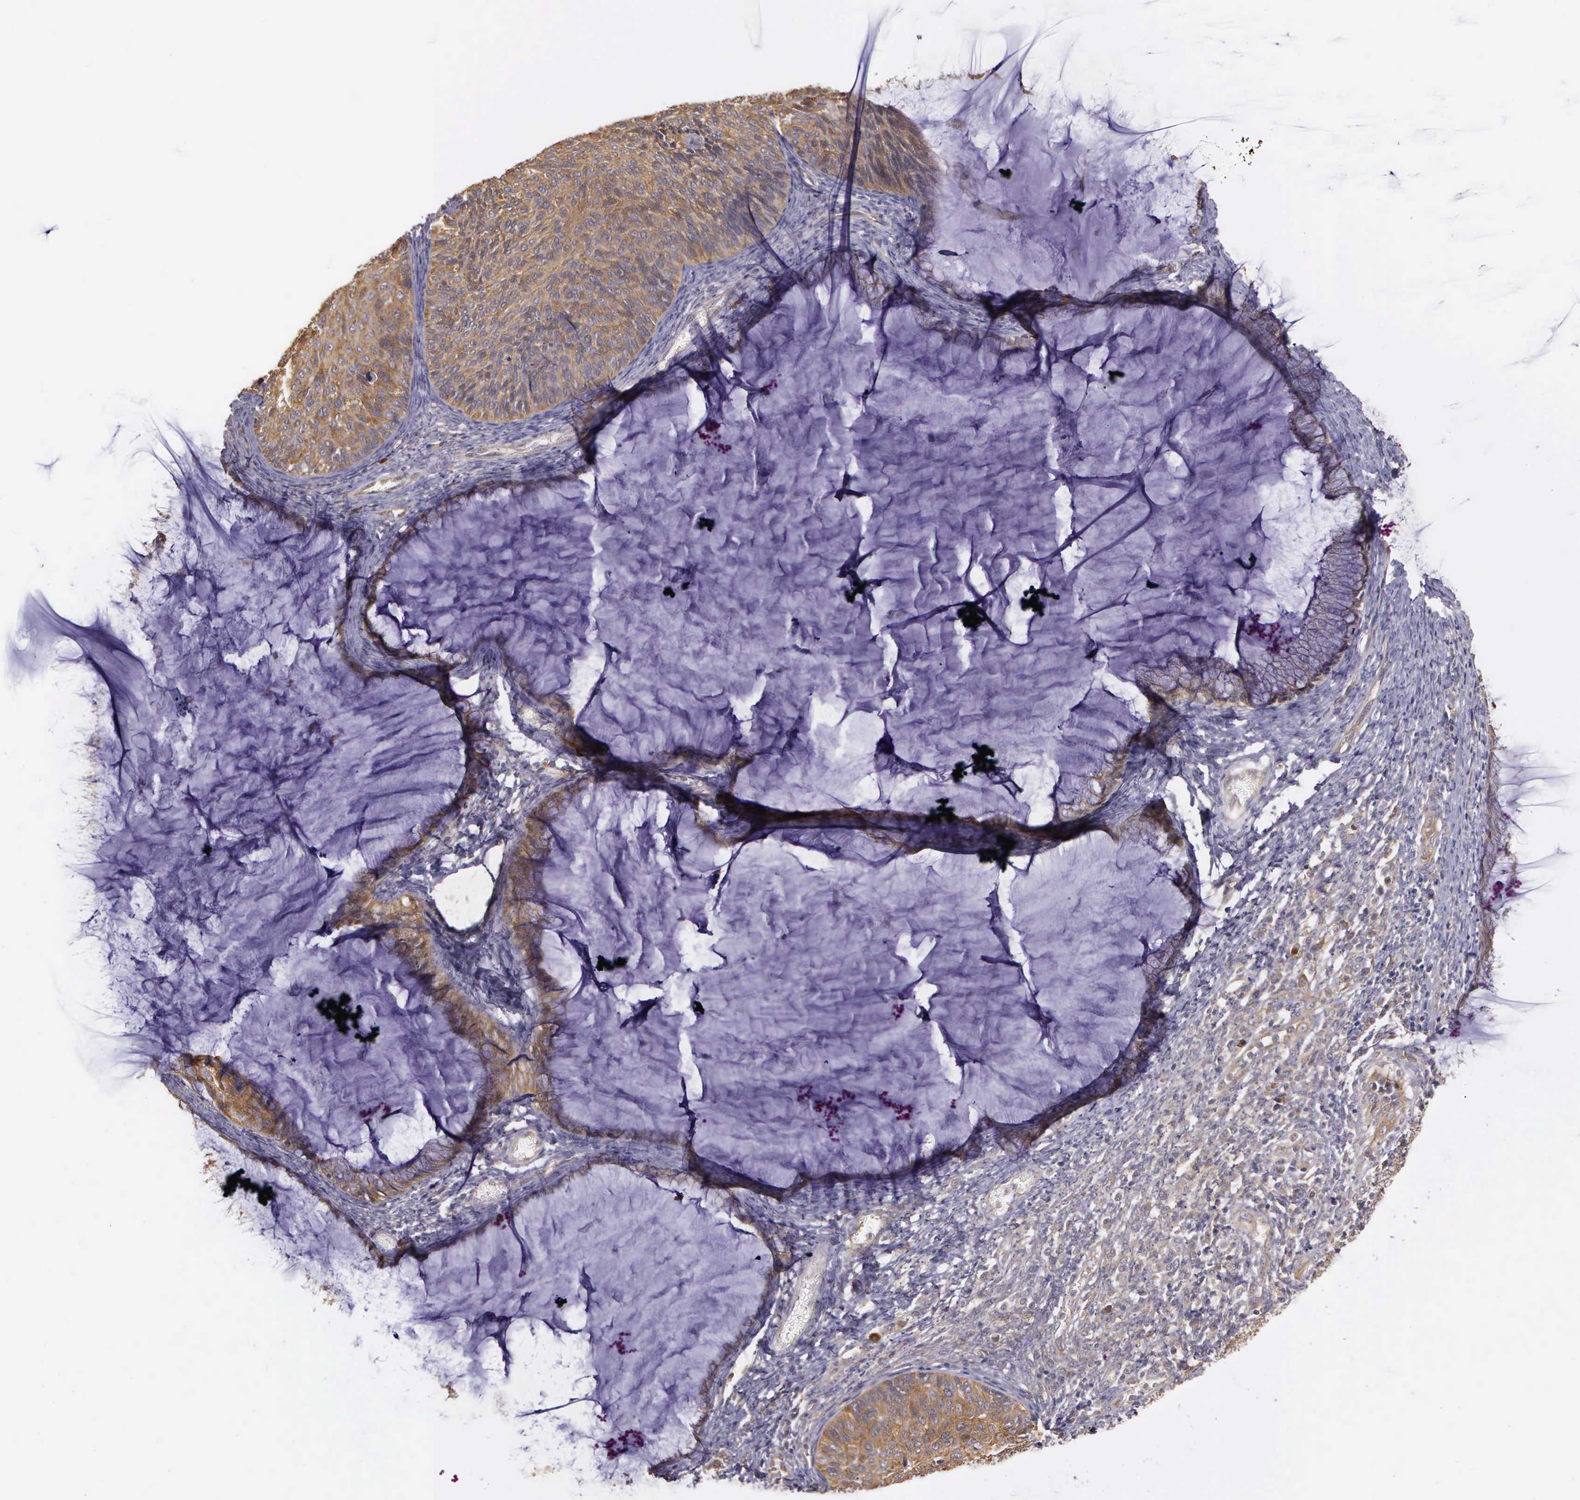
{"staining": {"intensity": "strong", "quantity": ">75%", "location": "cytoplasmic/membranous"}, "tissue": "cervical cancer", "cell_type": "Tumor cells", "image_type": "cancer", "snomed": [{"axis": "morphology", "description": "Squamous cell carcinoma, NOS"}, {"axis": "topography", "description": "Cervix"}], "caption": "This is an image of immunohistochemistry (IHC) staining of squamous cell carcinoma (cervical), which shows strong staining in the cytoplasmic/membranous of tumor cells.", "gene": "EIF5", "patient": {"sex": "female", "age": 36}}